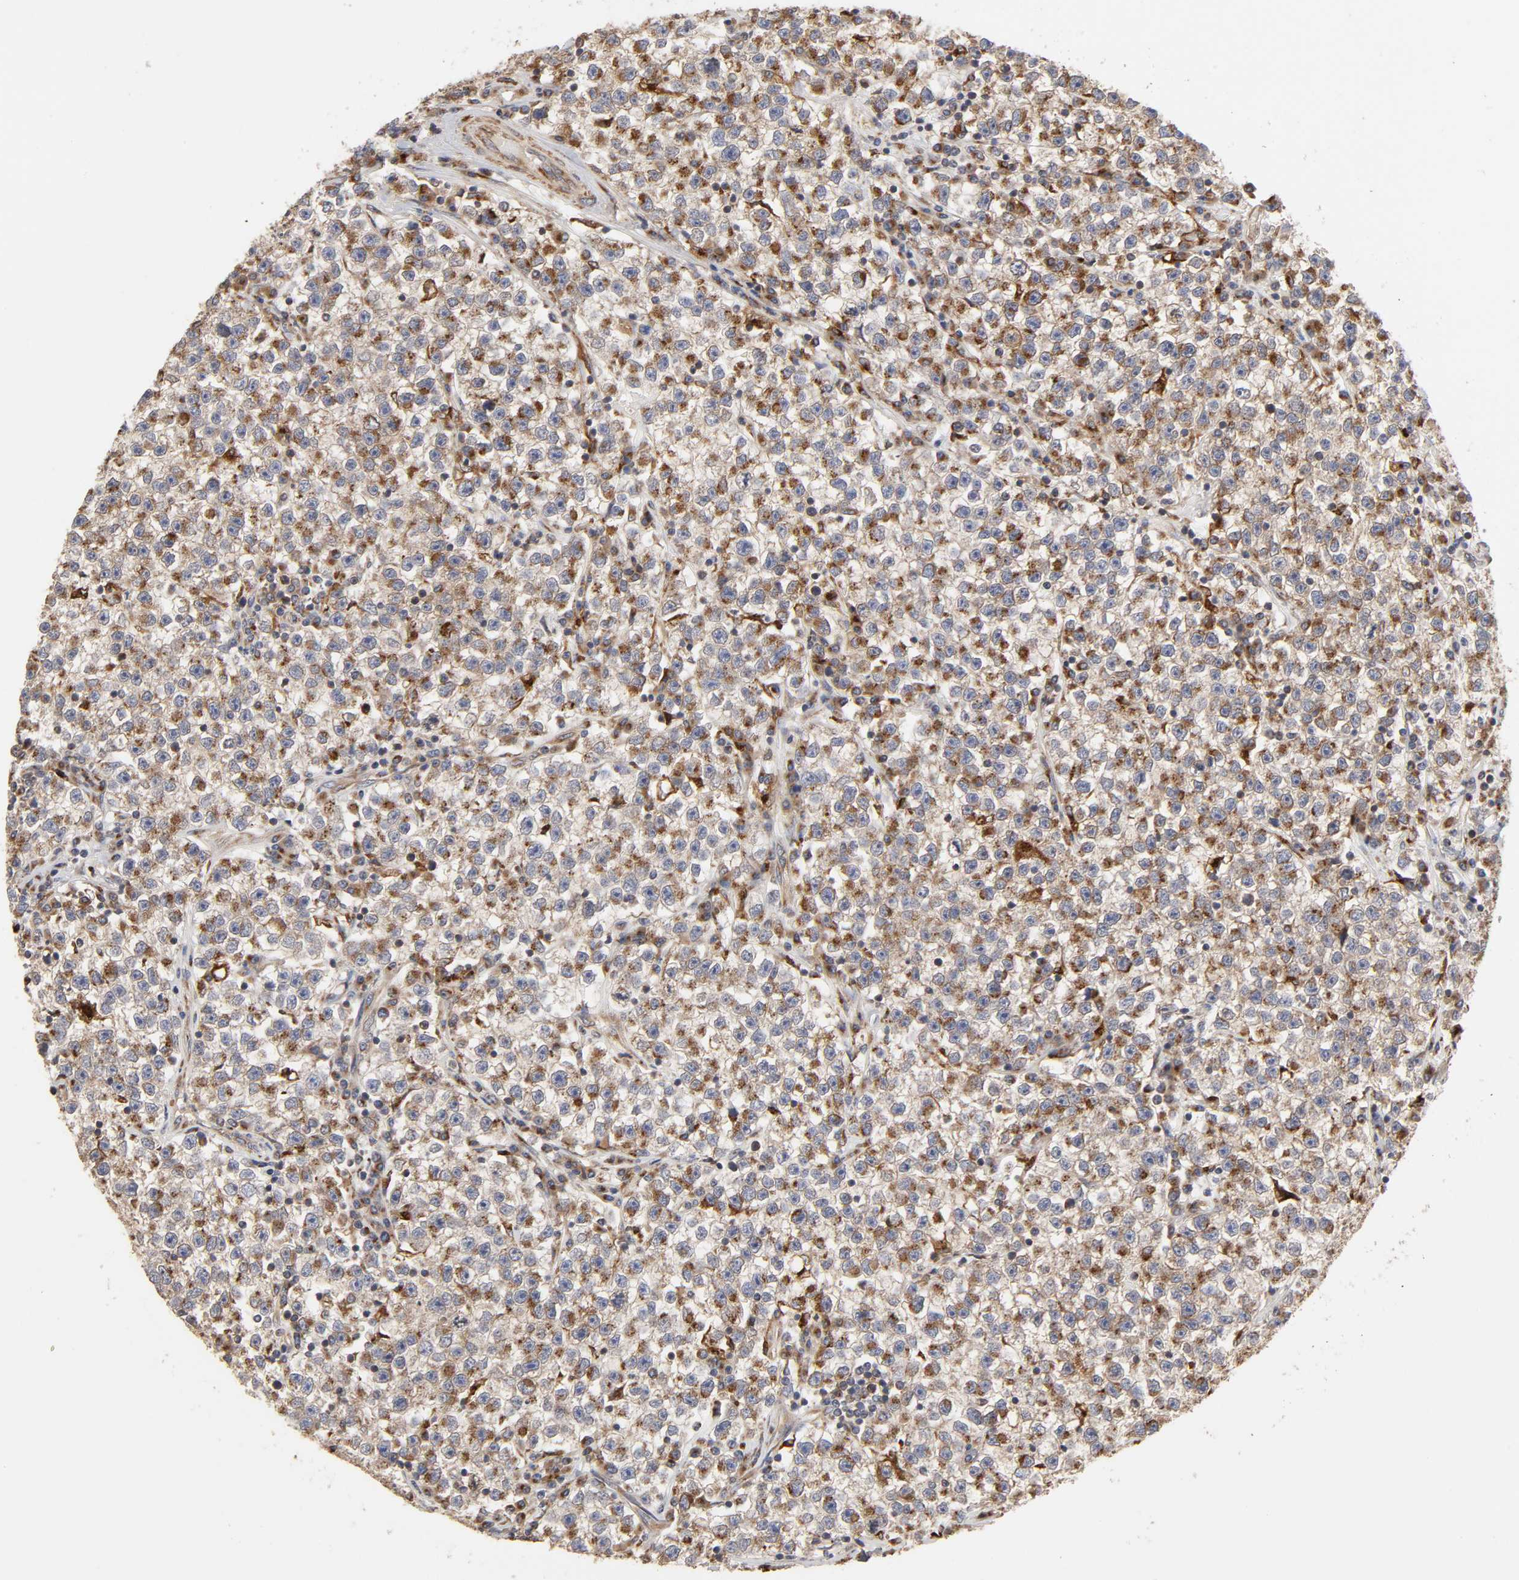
{"staining": {"intensity": "moderate", "quantity": ">75%", "location": "cytoplasmic/membranous"}, "tissue": "testis cancer", "cell_type": "Tumor cells", "image_type": "cancer", "snomed": [{"axis": "morphology", "description": "Seminoma, NOS"}, {"axis": "topography", "description": "Testis"}], "caption": "Protein expression analysis of human testis seminoma reveals moderate cytoplasmic/membranous positivity in approximately >75% of tumor cells. (Brightfield microscopy of DAB IHC at high magnification).", "gene": "GNPTG", "patient": {"sex": "male", "age": 22}}